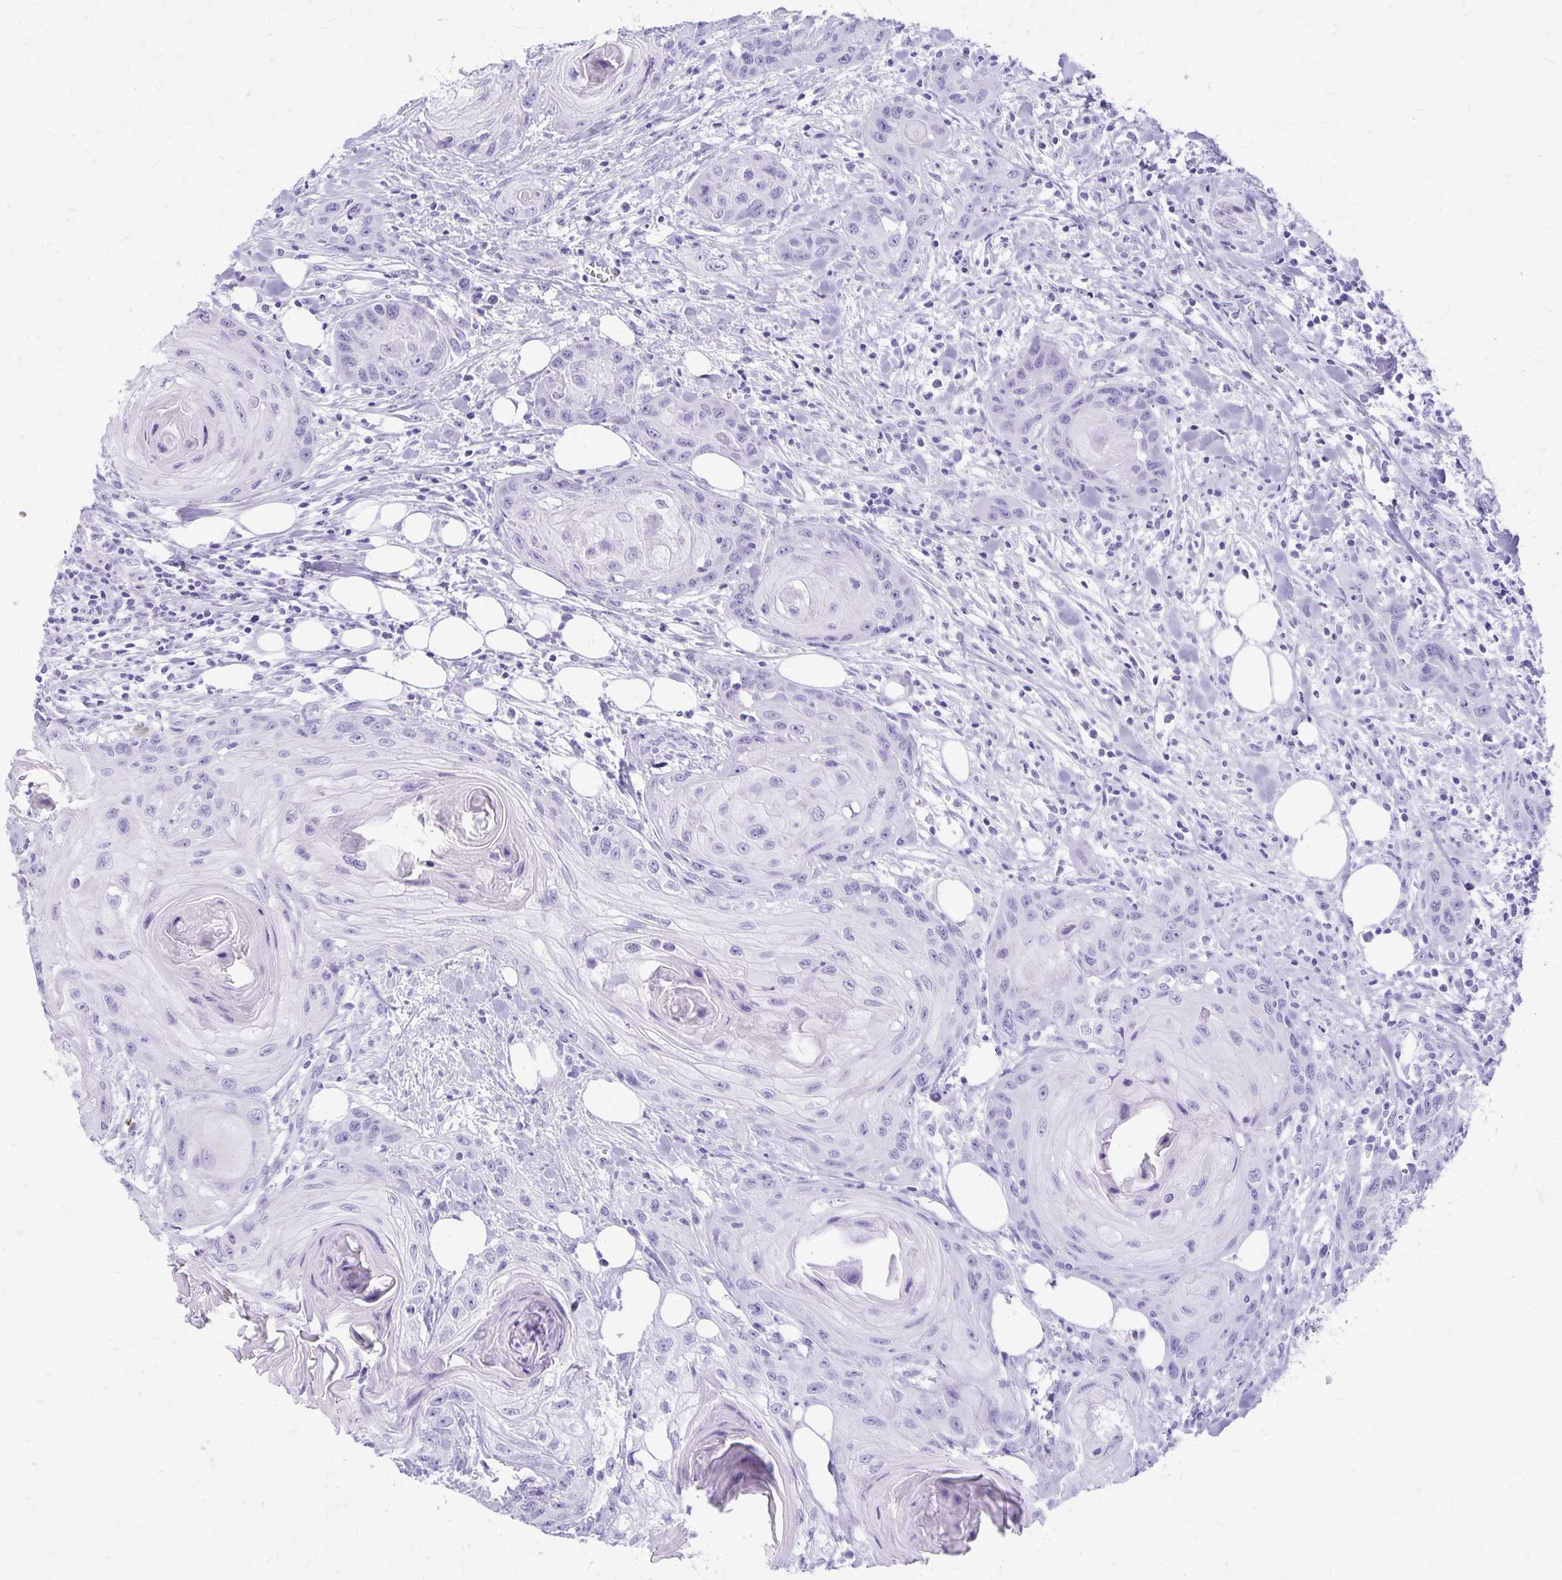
{"staining": {"intensity": "negative", "quantity": "none", "location": "none"}, "tissue": "head and neck cancer", "cell_type": "Tumor cells", "image_type": "cancer", "snomed": [{"axis": "morphology", "description": "Squamous cell carcinoma, NOS"}, {"axis": "topography", "description": "Oral tissue"}, {"axis": "topography", "description": "Head-Neck"}], "caption": "Protein analysis of head and neck cancer (squamous cell carcinoma) displays no significant positivity in tumor cells.", "gene": "DEFA5", "patient": {"sex": "male", "age": 58}}